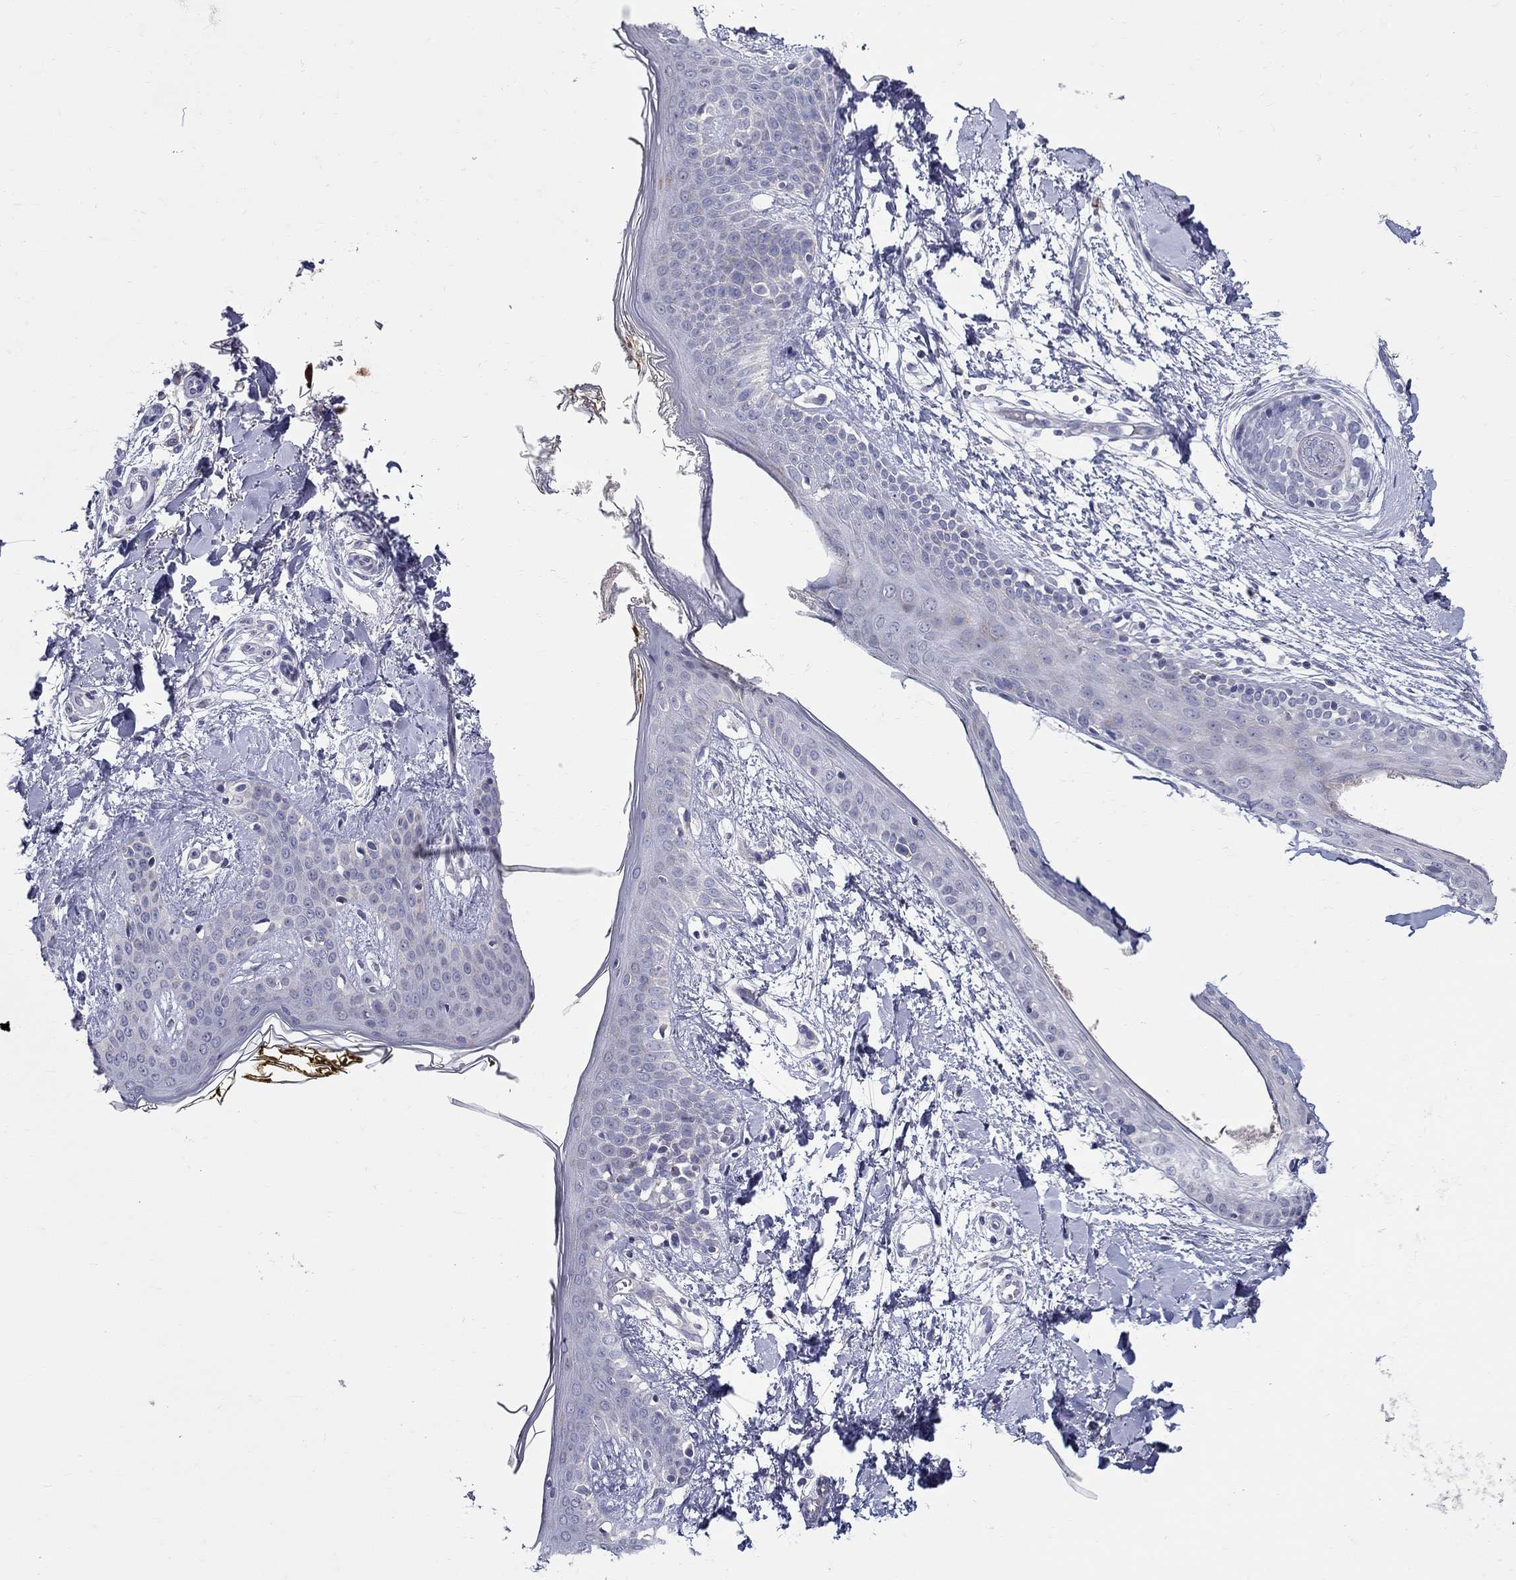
{"staining": {"intensity": "negative", "quantity": "none", "location": "none"}, "tissue": "skin", "cell_type": "Fibroblasts", "image_type": "normal", "snomed": [{"axis": "morphology", "description": "Normal tissue, NOS"}, {"axis": "topography", "description": "Skin"}], "caption": "Immunohistochemistry image of unremarkable human skin stained for a protein (brown), which demonstrates no positivity in fibroblasts.", "gene": "HMX2", "patient": {"sex": "female", "age": 34}}